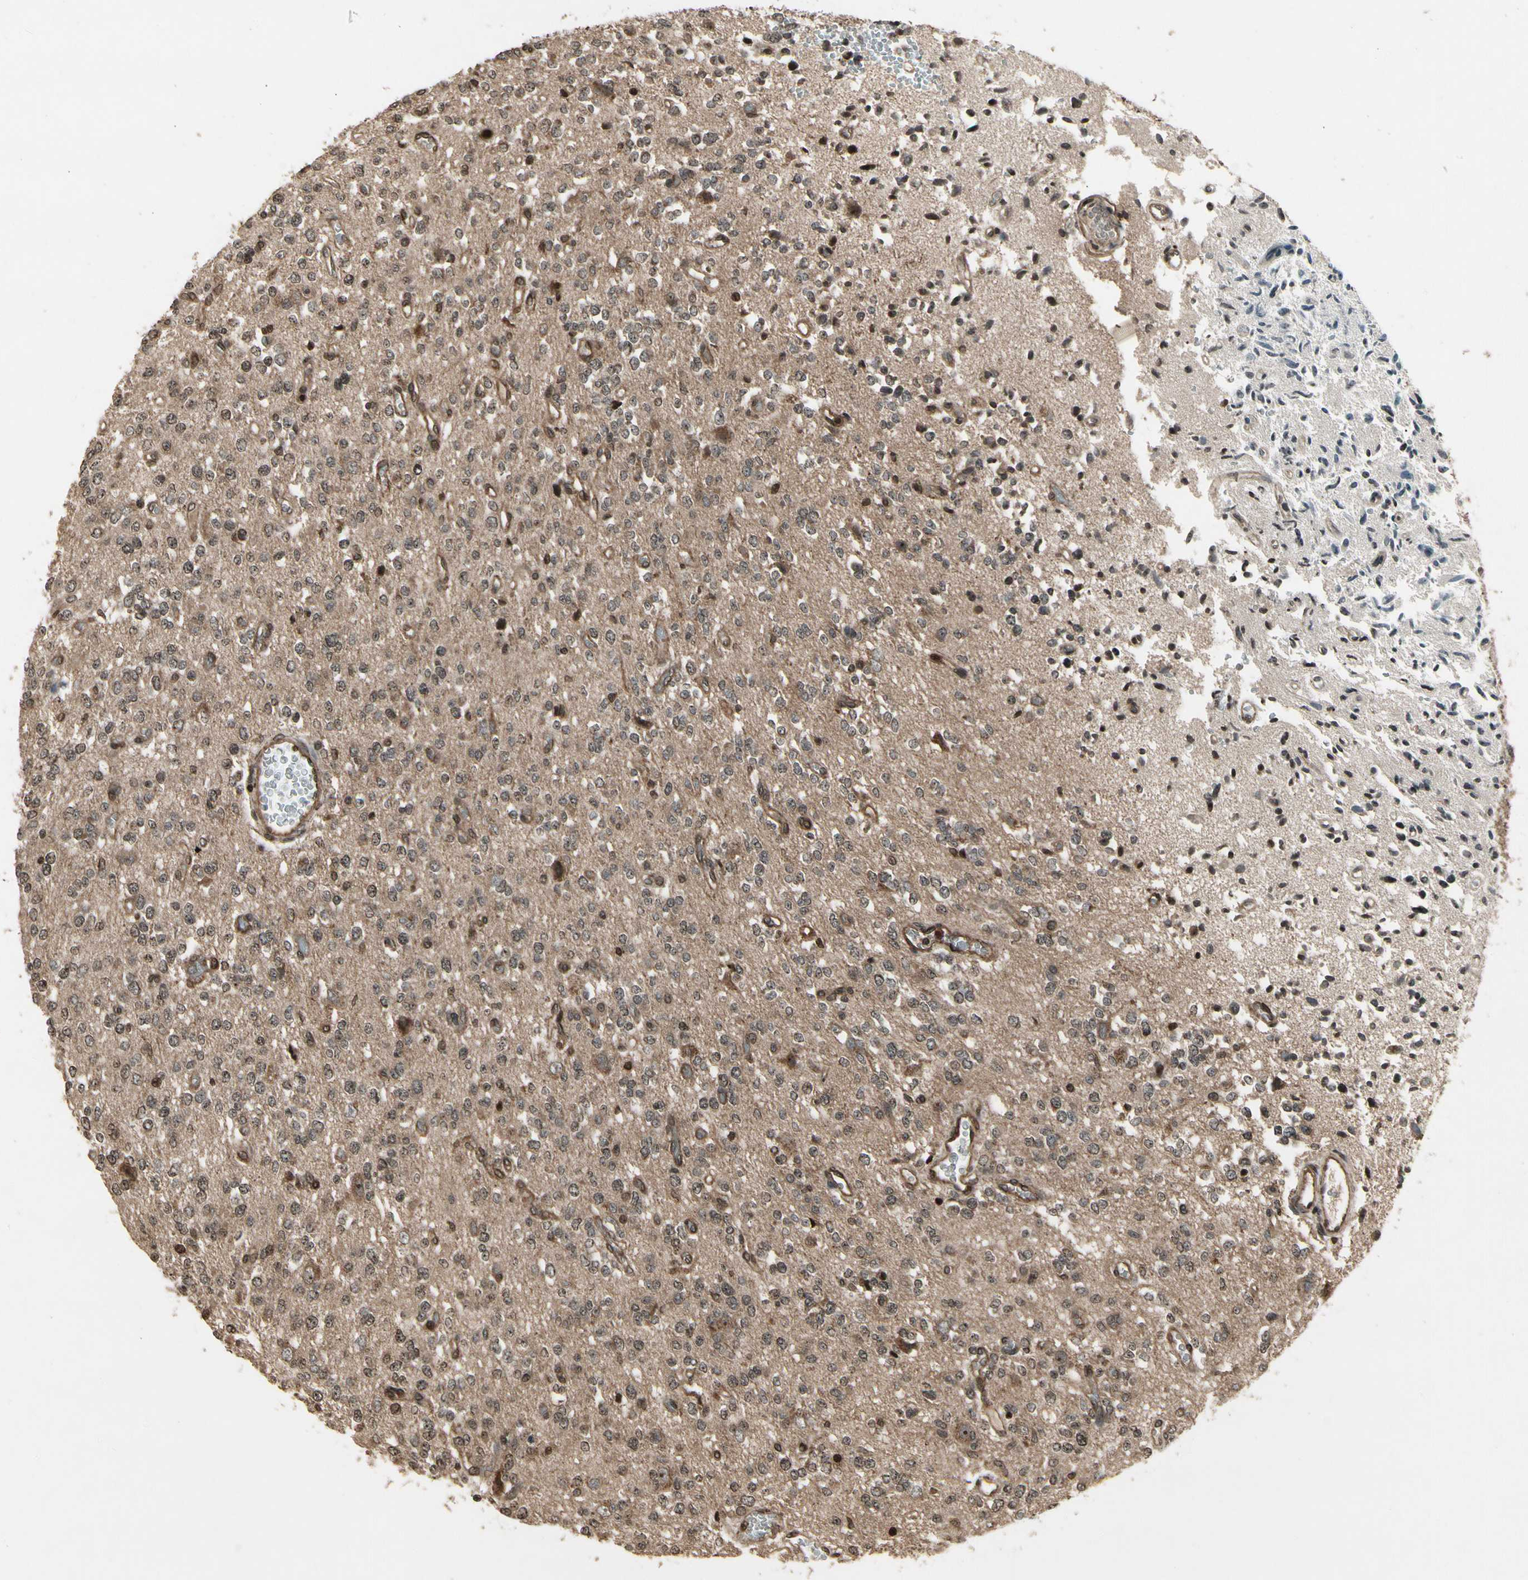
{"staining": {"intensity": "moderate", "quantity": ">75%", "location": "cytoplasmic/membranous"}, "tissue": "glioma", "cell_type": "Tumor cells", "image_type": "cancer", "snomed": [{"axis": "morphology", "description": "Glioma, malignant, Low grade"}, {"axis": "topography", "description": "Brain"}], "caption": "Malignant glioma (low-grade) stained with a protein marker exhibits moderate staining in tumor cells.", "gene": "GLRX", "patient": {"sex": "male", "age": 38}}